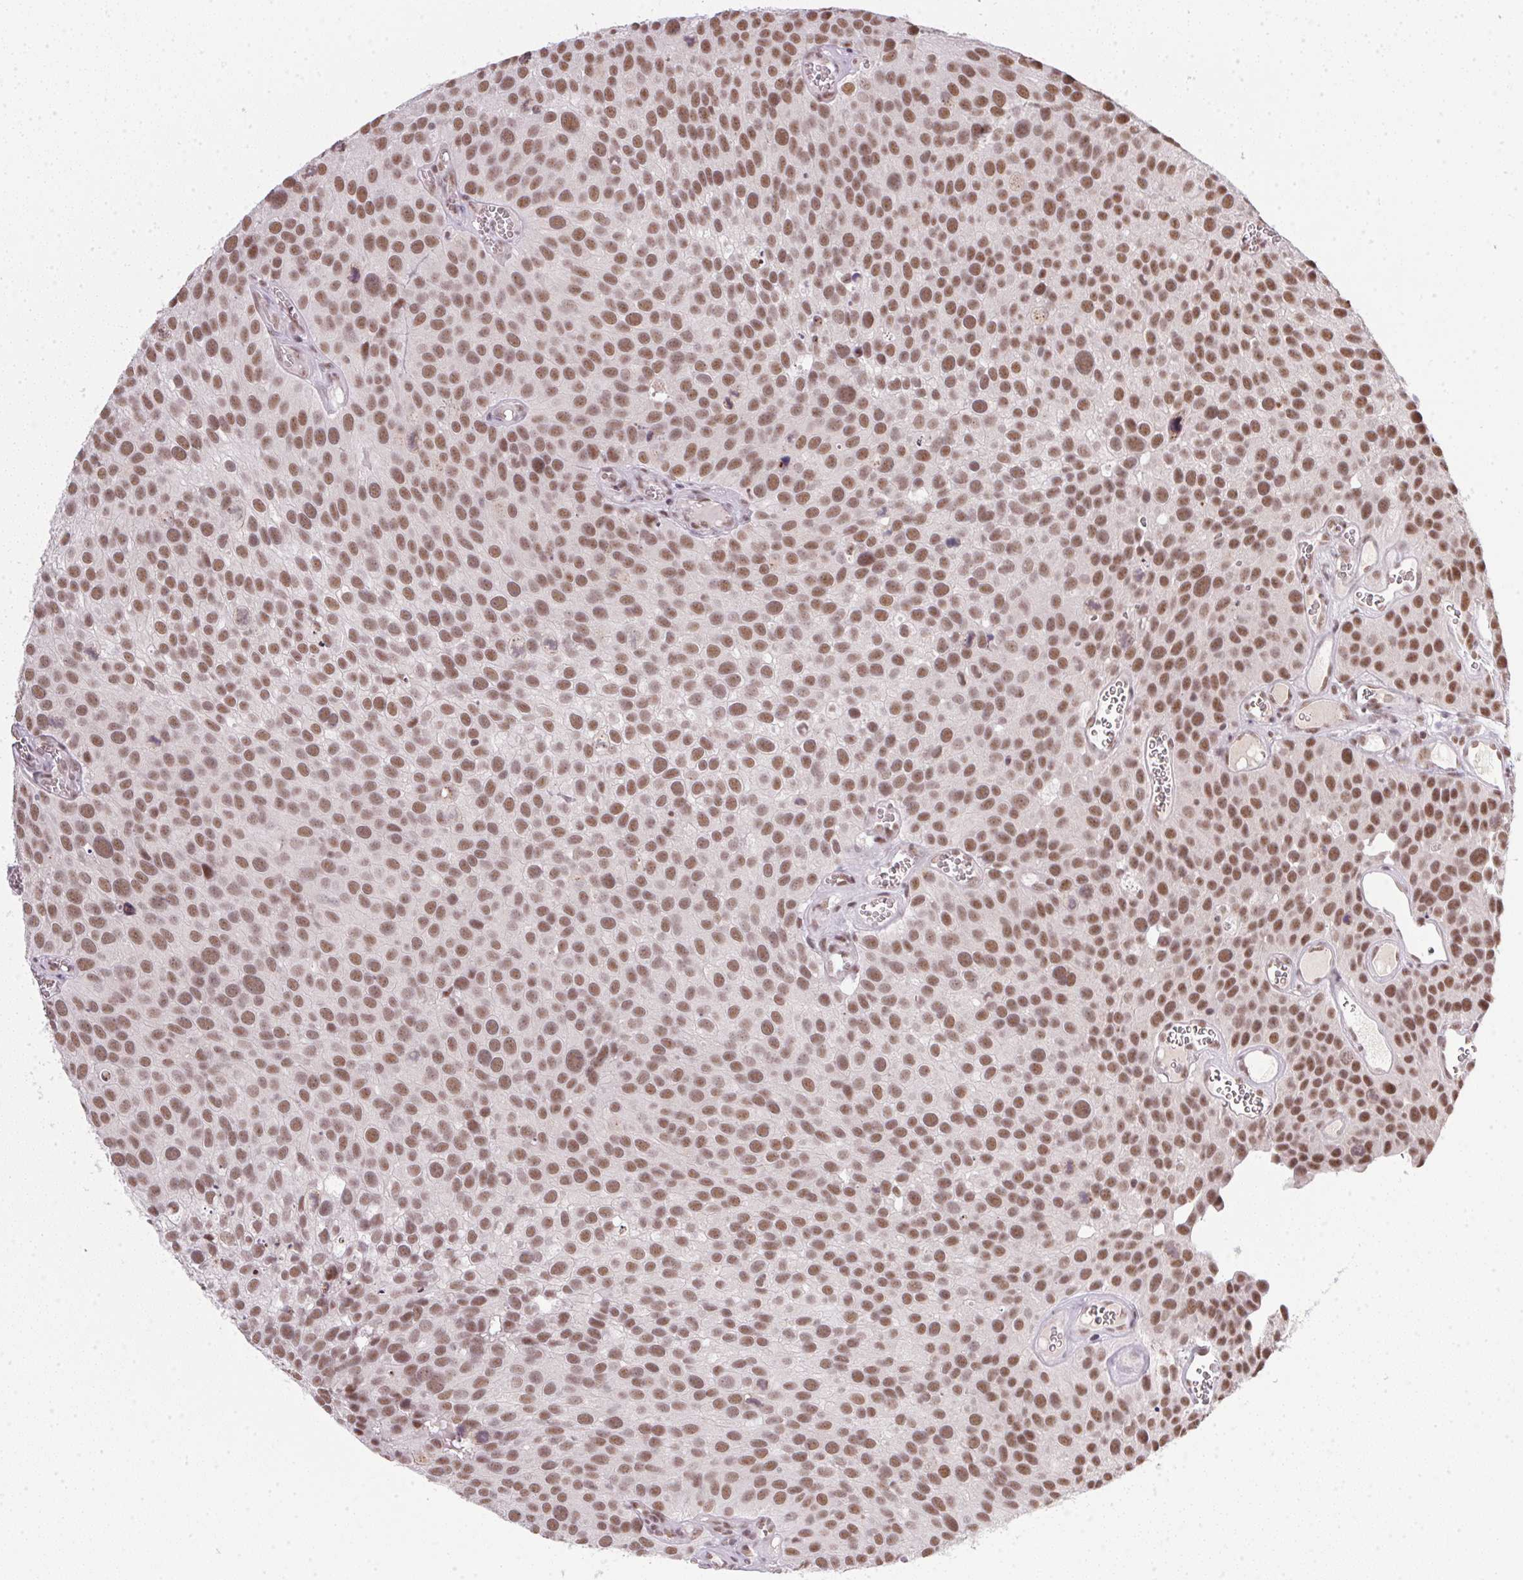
{"staining": {"intensity": "moderate", "quantity": ">75%", "location": "nuclear"}, "tissue": "urothelial cancer", "cell_type": "Tumor cells", "image_type": "cancer", "snomed": [{"axis": "morphology", "description": "Urothelial carcinoma, Low grade"}, {"axis": "topography", "description": "Urinary bladder"}], "caption": "This is an image of immunohistochemistry staining of low-grade urothelial carcinoma, which shows moderate positivity in the nuclear of tumor cells.", "gene": "SRSF7", "patient": {"sex": "female", "age": 69}}